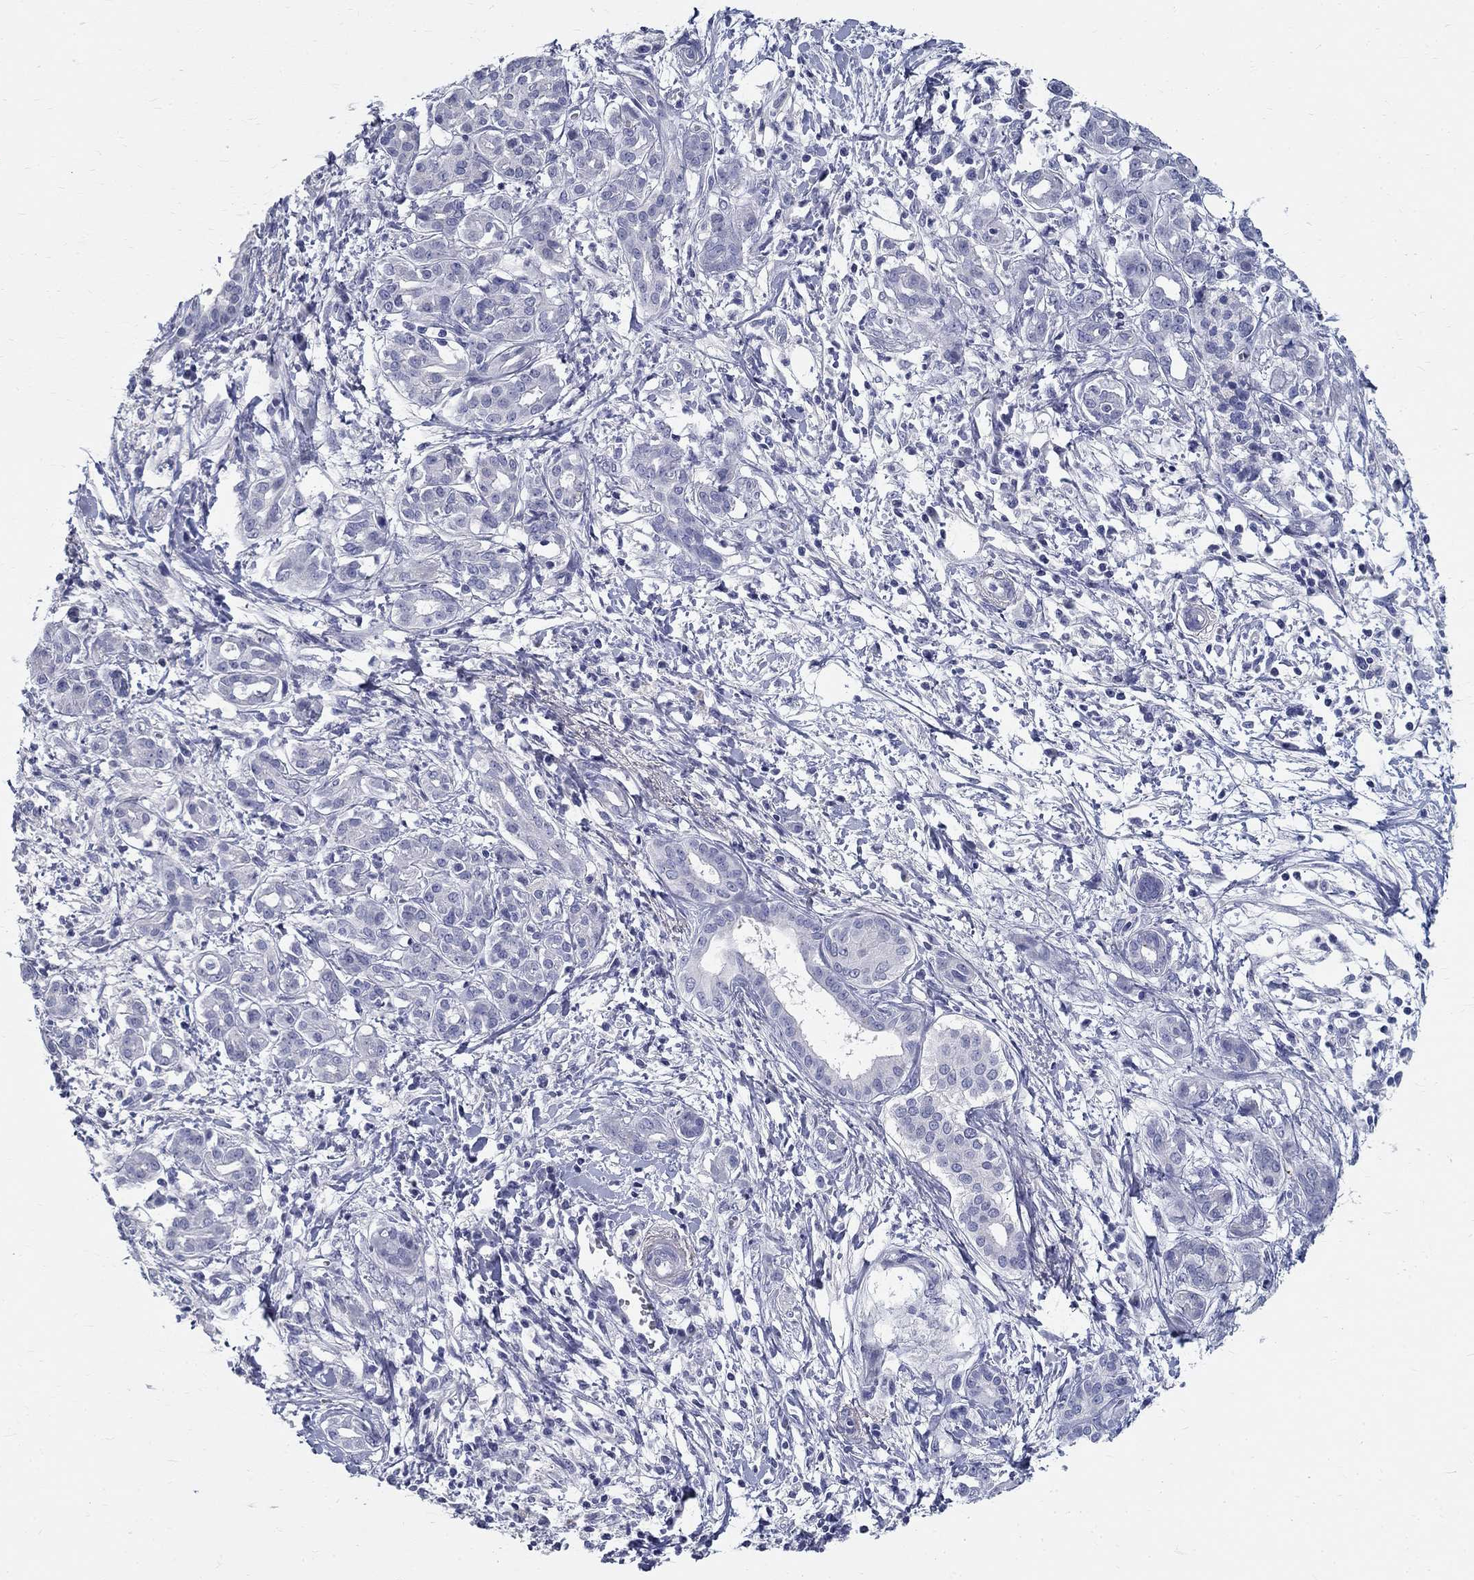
{"staining": {"intensity": "negative", "quantity": "none", "location": "none"}, "tissue": "pancreatic cancer", "cell_type": "Tumor cells", "image_type": "cancer", "snomed": [{"axis": "morphology", "description": "Adenocarcinoma, NOS"}, {"axis": "topography", "description": "Pancreas"}], "caption": "The immunohistochemistry micrograph has no significant expression in tumor cells of adenocarcinoma (pancreatic) tissue.", "gene": "TGM4", "patient": {"sex": "male", "age": 72}}